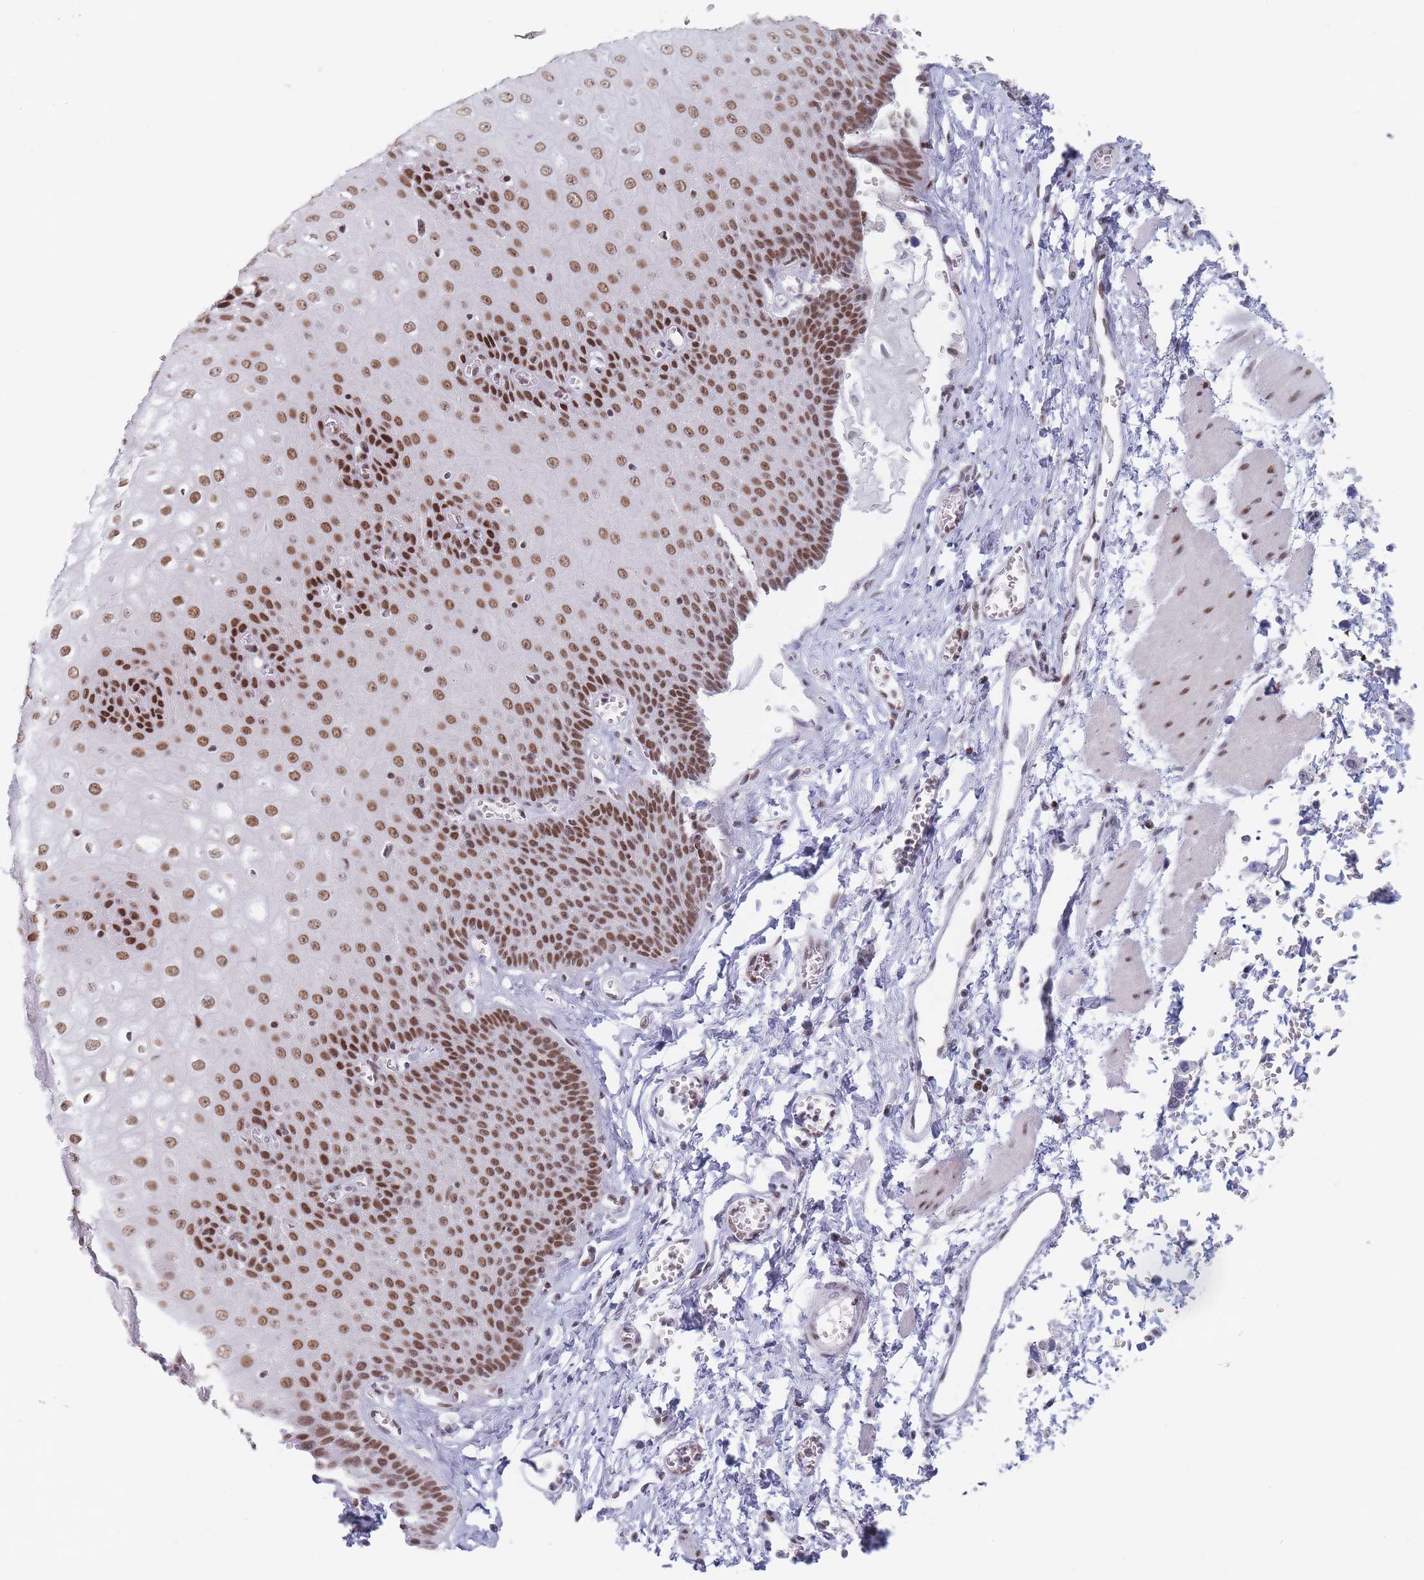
{"staining": {"intensity": "moderate", "quantity": ">75%", "location": "nuclear"}, "tissue": "esophagus", "cell_type": "Squamous epithelial cells", "image_type": "normal", "snomed": [{"axis": "morphology", "description": "Normal tissue, NOS"}, {"axis": "topography", "description": "Esophagus"}], "caption": "A photomicrograph of esophagus stained for a protein exhibits moderate nuclear brown staining in squamous epithelial cells.", "gene": "SAFB2", "patient": {"sex": "male", "age": 60}}